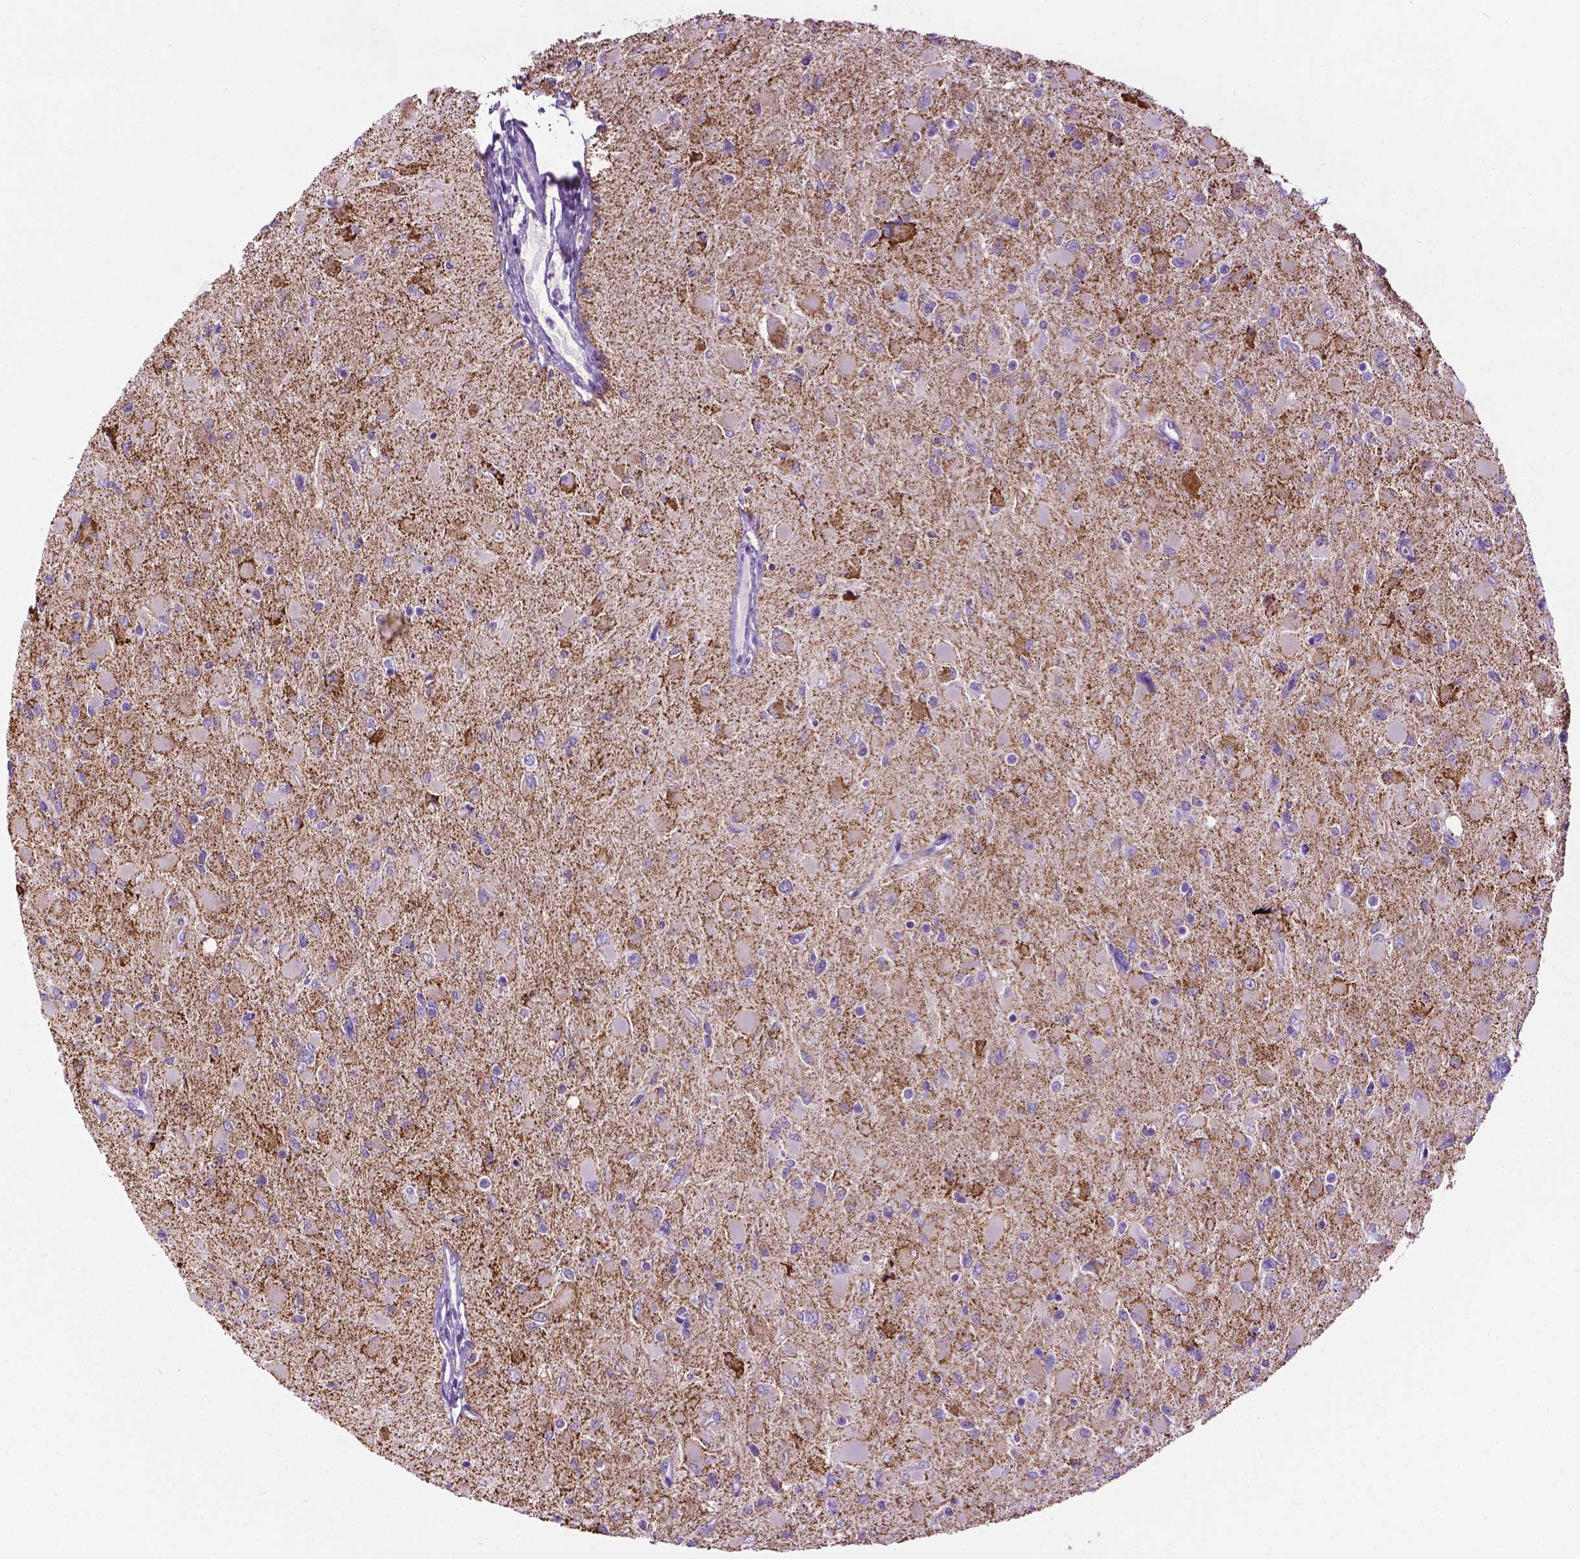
{"staining": {"intensity": "negative", "quantity": "none", "location": "none"}, "tissue": "glioma", "cell_type": "Tumor cells", "image_type": "cancer", "snomed": [{"axis": "morphology", "description": "Glioma, malignant, High grade"}, {"axis": "topography", "description": "Cerebral cortex"}], "caption": "Tumor cells show no significant protein expression in malignant glioma (high-grade).", "gene": "TMEM132E", "patient": {"sex": "female", "age": 36}}